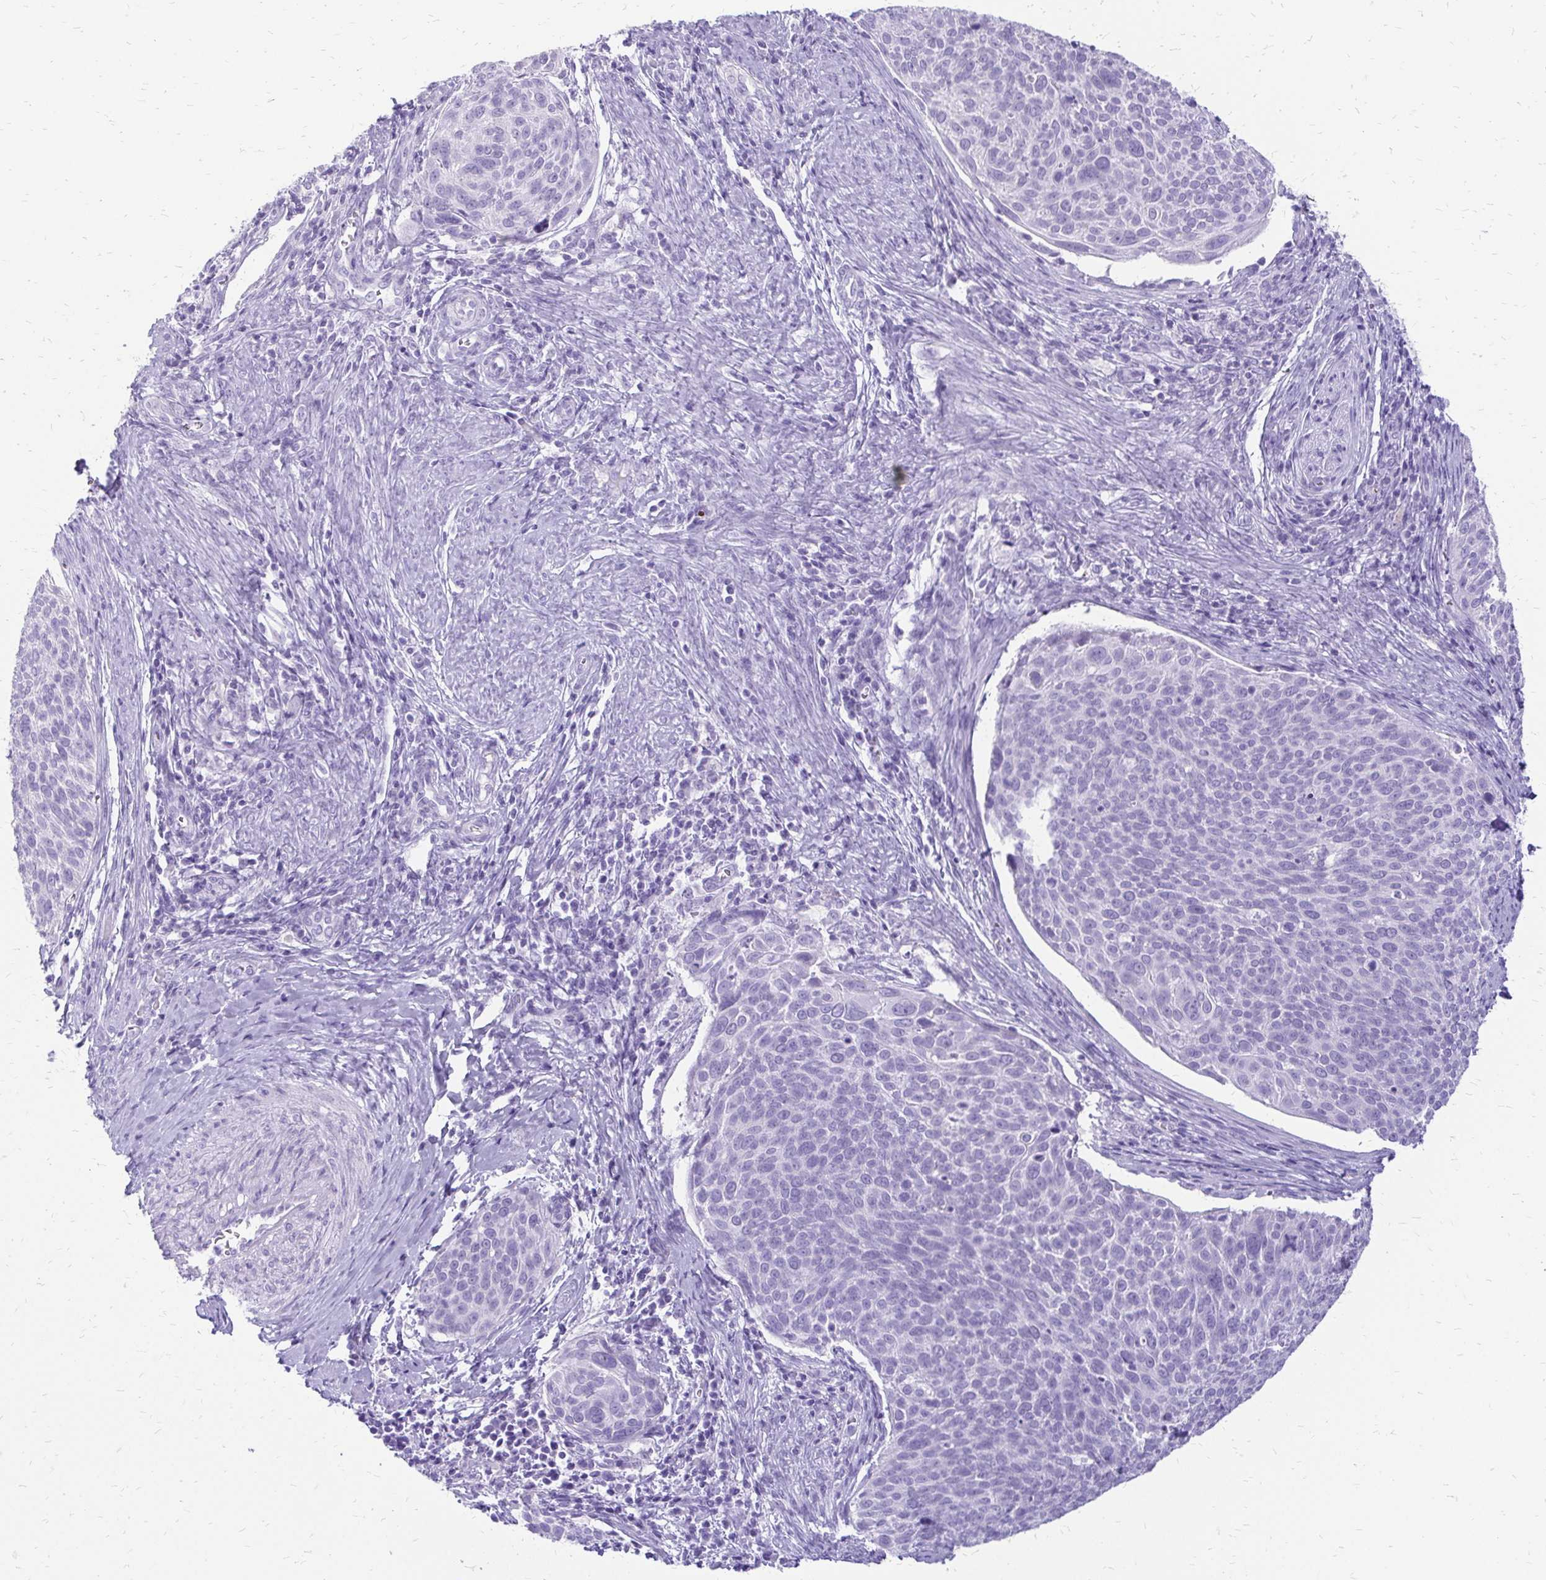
{"staining": {"intensity": "negative", "quantity": "none", "location": "none"}, "tissue": "cervical cancer", "cell_type": "Tumor cells", "image_type": "cancer", "snomed": [{"axis": "morphology", "description": "Squamous cell carcinoma, NOS"}, {"axis": "topography", "description": "Cervix"}], "caption": "DAB immunohistochemical staining of human squamous cell carcinoma (cervical) exhibits no significant positivity in tumor cells.", "gene": "SLC32A1", "patient": {"sex": "female", "age": 39}}